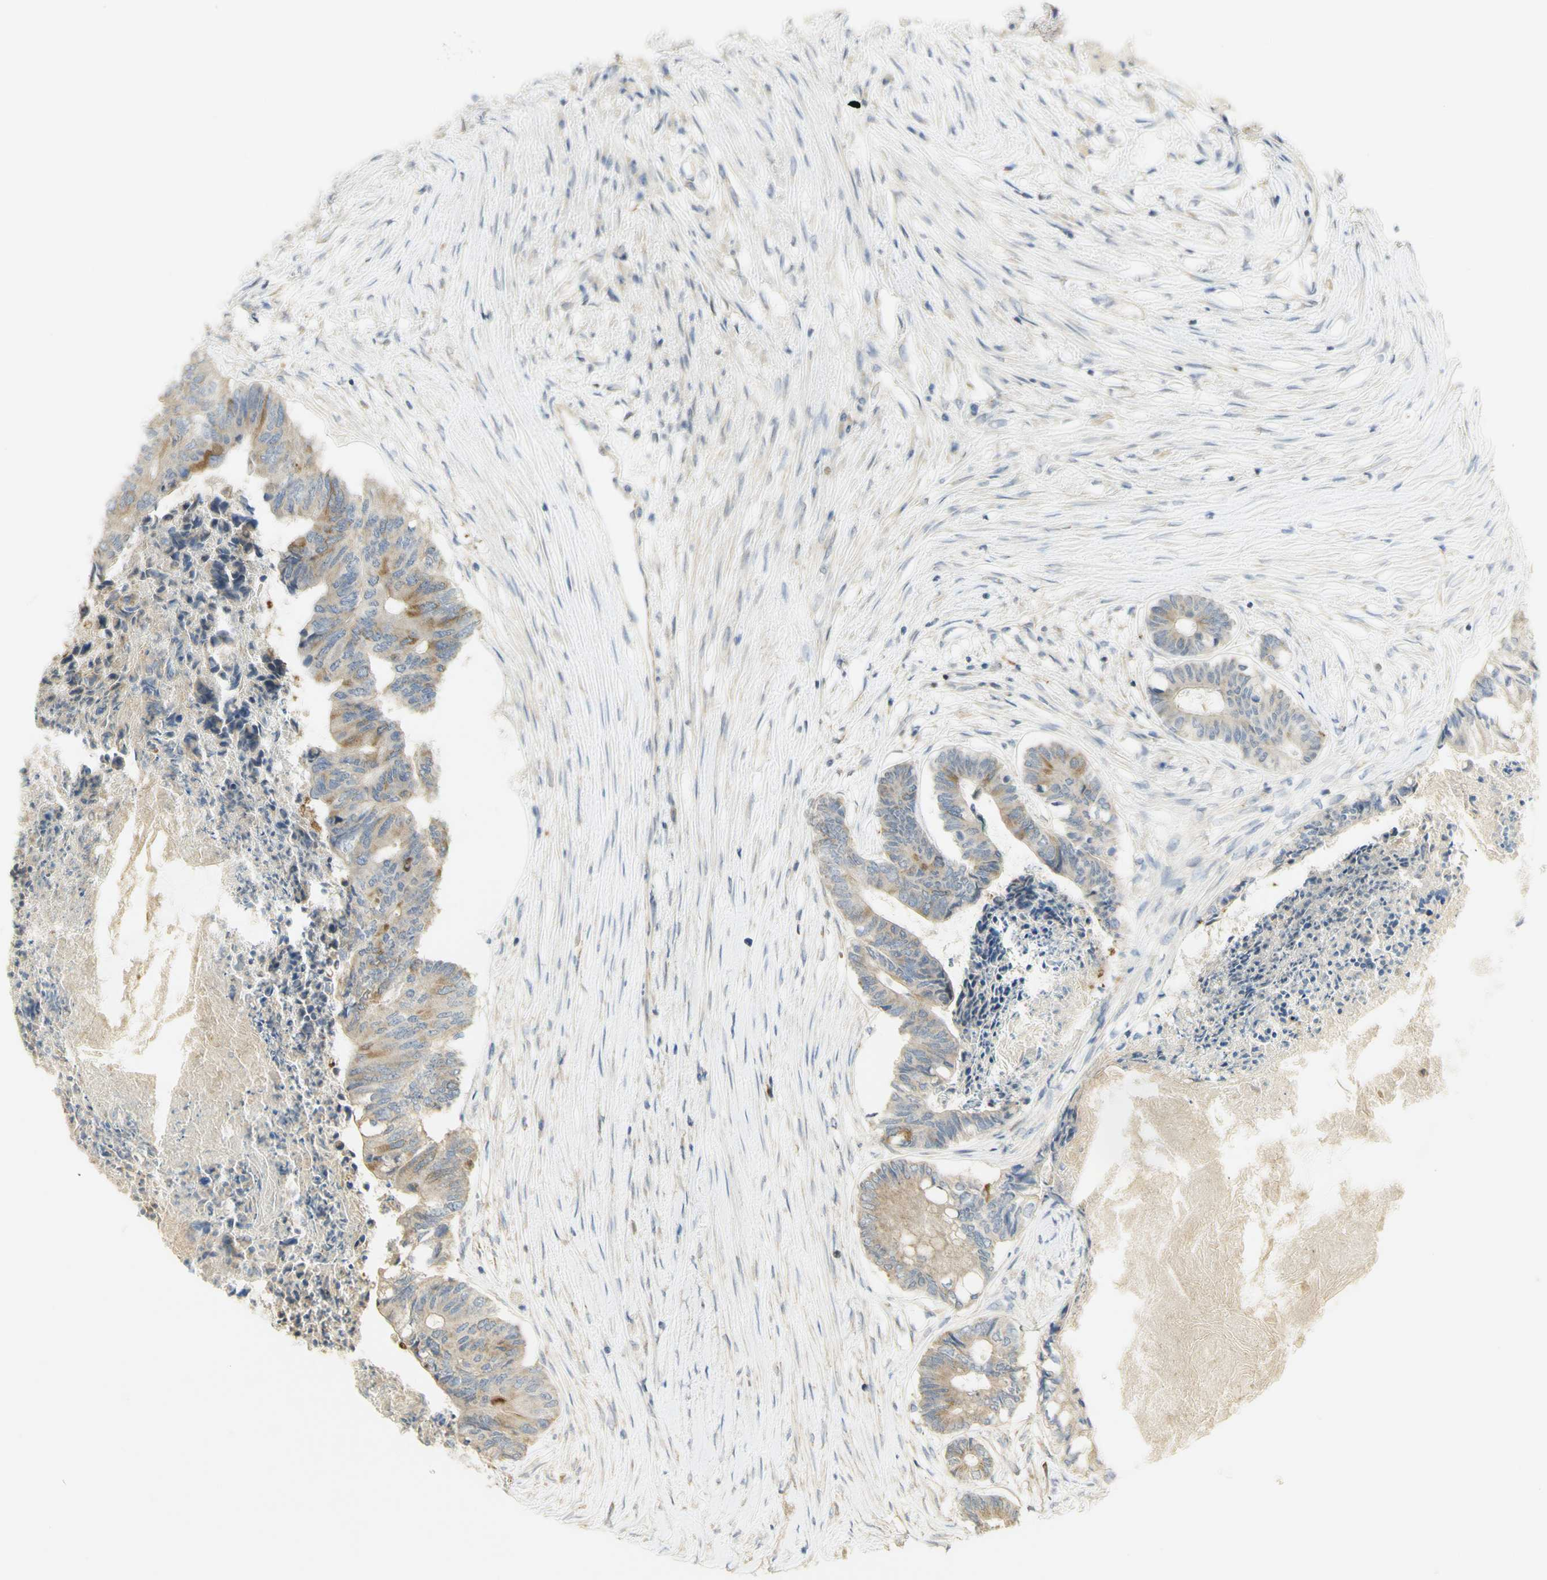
{"staining": {"intensity": "moderate", "quantity": "25%-75%", "location": "cytoplasmic/membranous"}, "tissue": "colorectal cancer", "cell_type": "Tumor cells", "image_type": "cancer", "snomed": [{"axis": "morphology", "description": "Adenocarcinoma, NOS"}, {"axis": "topography", "description": "Rectum"}], "caption": "IHC staining of colorectal cancer (adenocarcinoma), which exhibits medium levels of moderate cytoplasmic/membranous expression in approximately 25%-75% of tumor cells indicating moderate cytoplasmic/membranous protein staining. The staining was performed using DAB (brown) for protein detection and nuclei were counterstained in hematoxylin (blue).", "gene": "KIF11", "patient": {"sex": "male", "age": 63}}